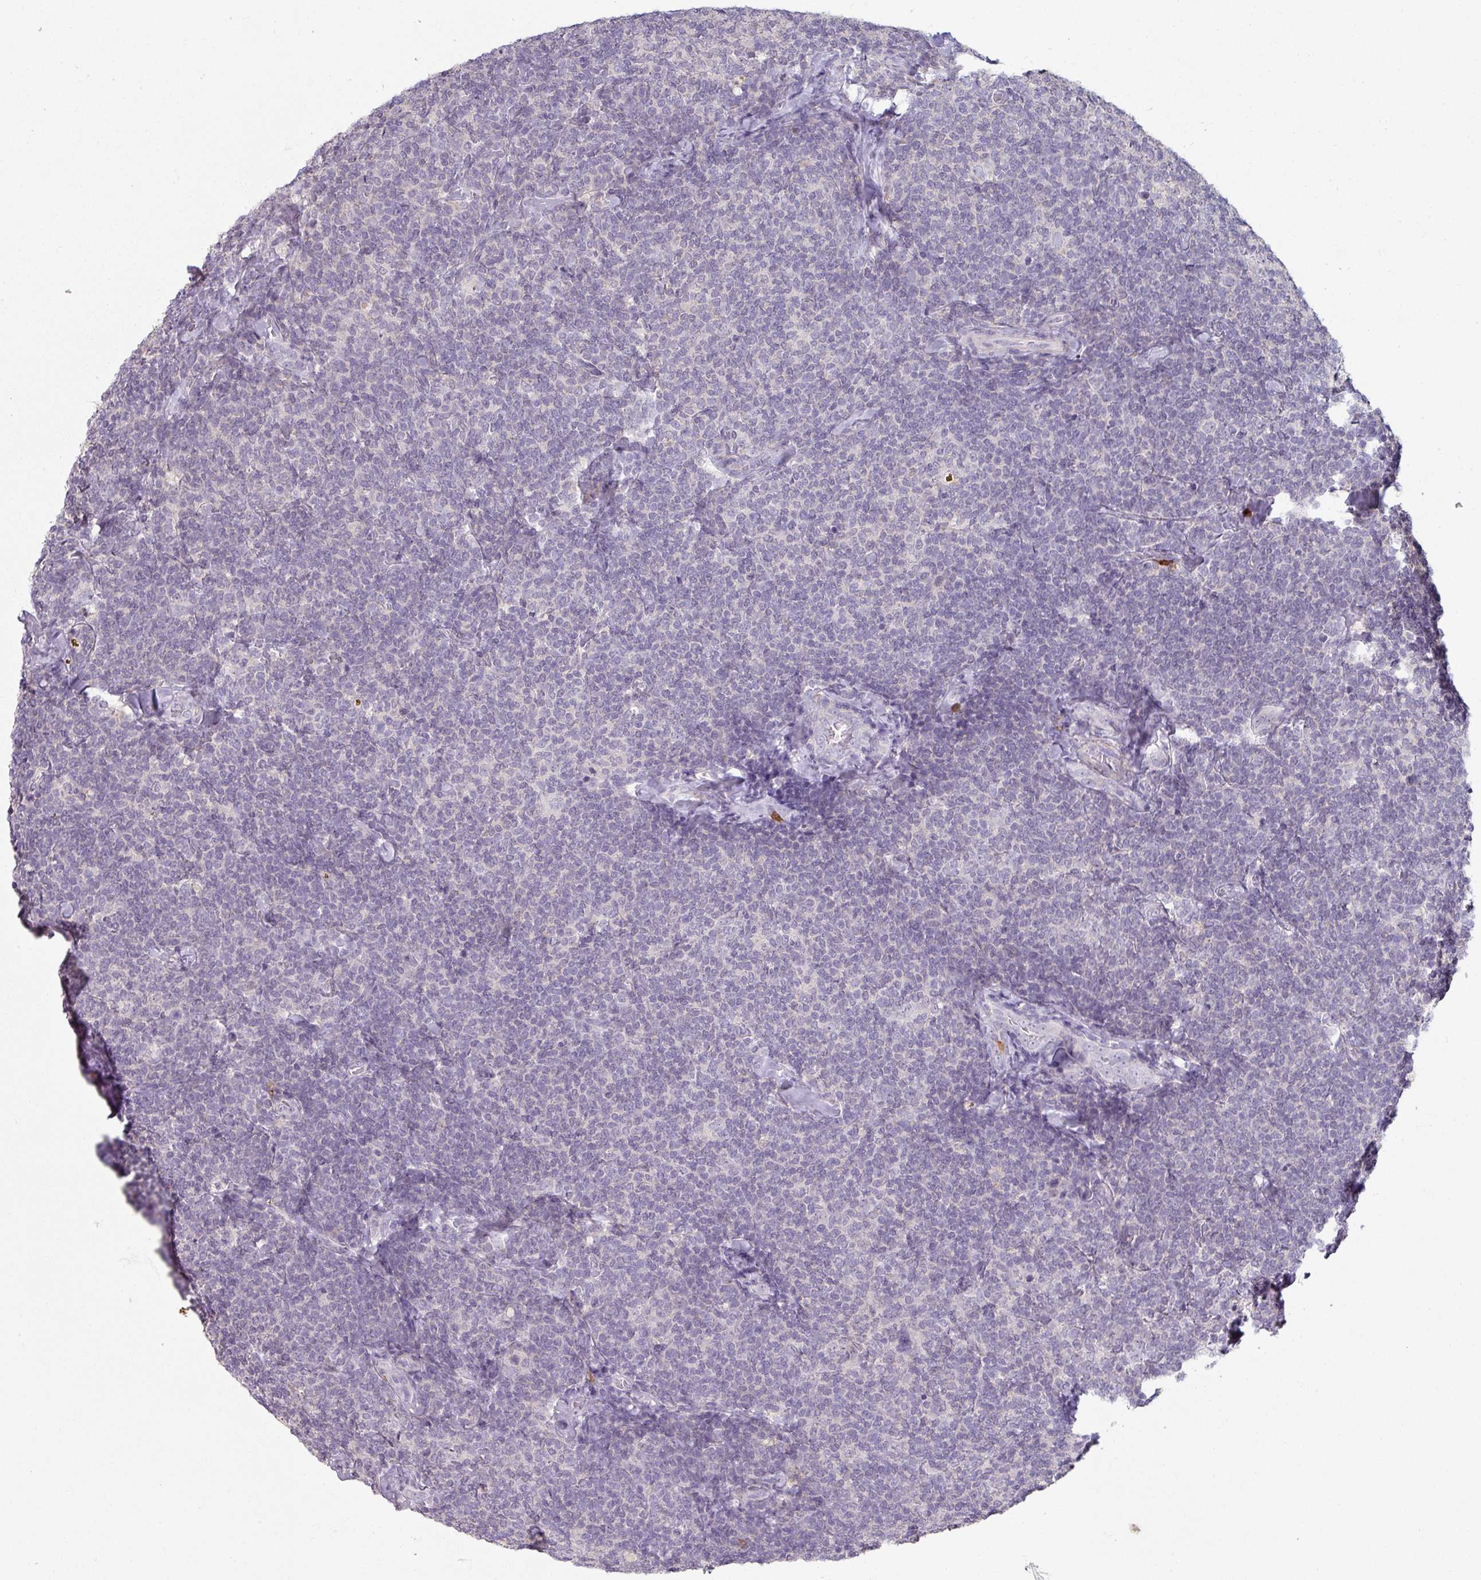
{"staining": {"intensity": "negative", "quantity": "none", "location": "none"}, "tissue": "lymphoma", "cell_type": "Tumor cells", "image_type": "cancer", "snomed": [{"axis": "morphology", "description": "Malignant lymphoma, non-Hodgkin's type, Low grade"}, {"axis": "topography", "description": "Lymph node"}], "caption": "Protein analysis of lymphoma reveals no significant staining in tumor cells.", "gene": "MAGEC3", "patient": {"sex": "female", "age": 56}}